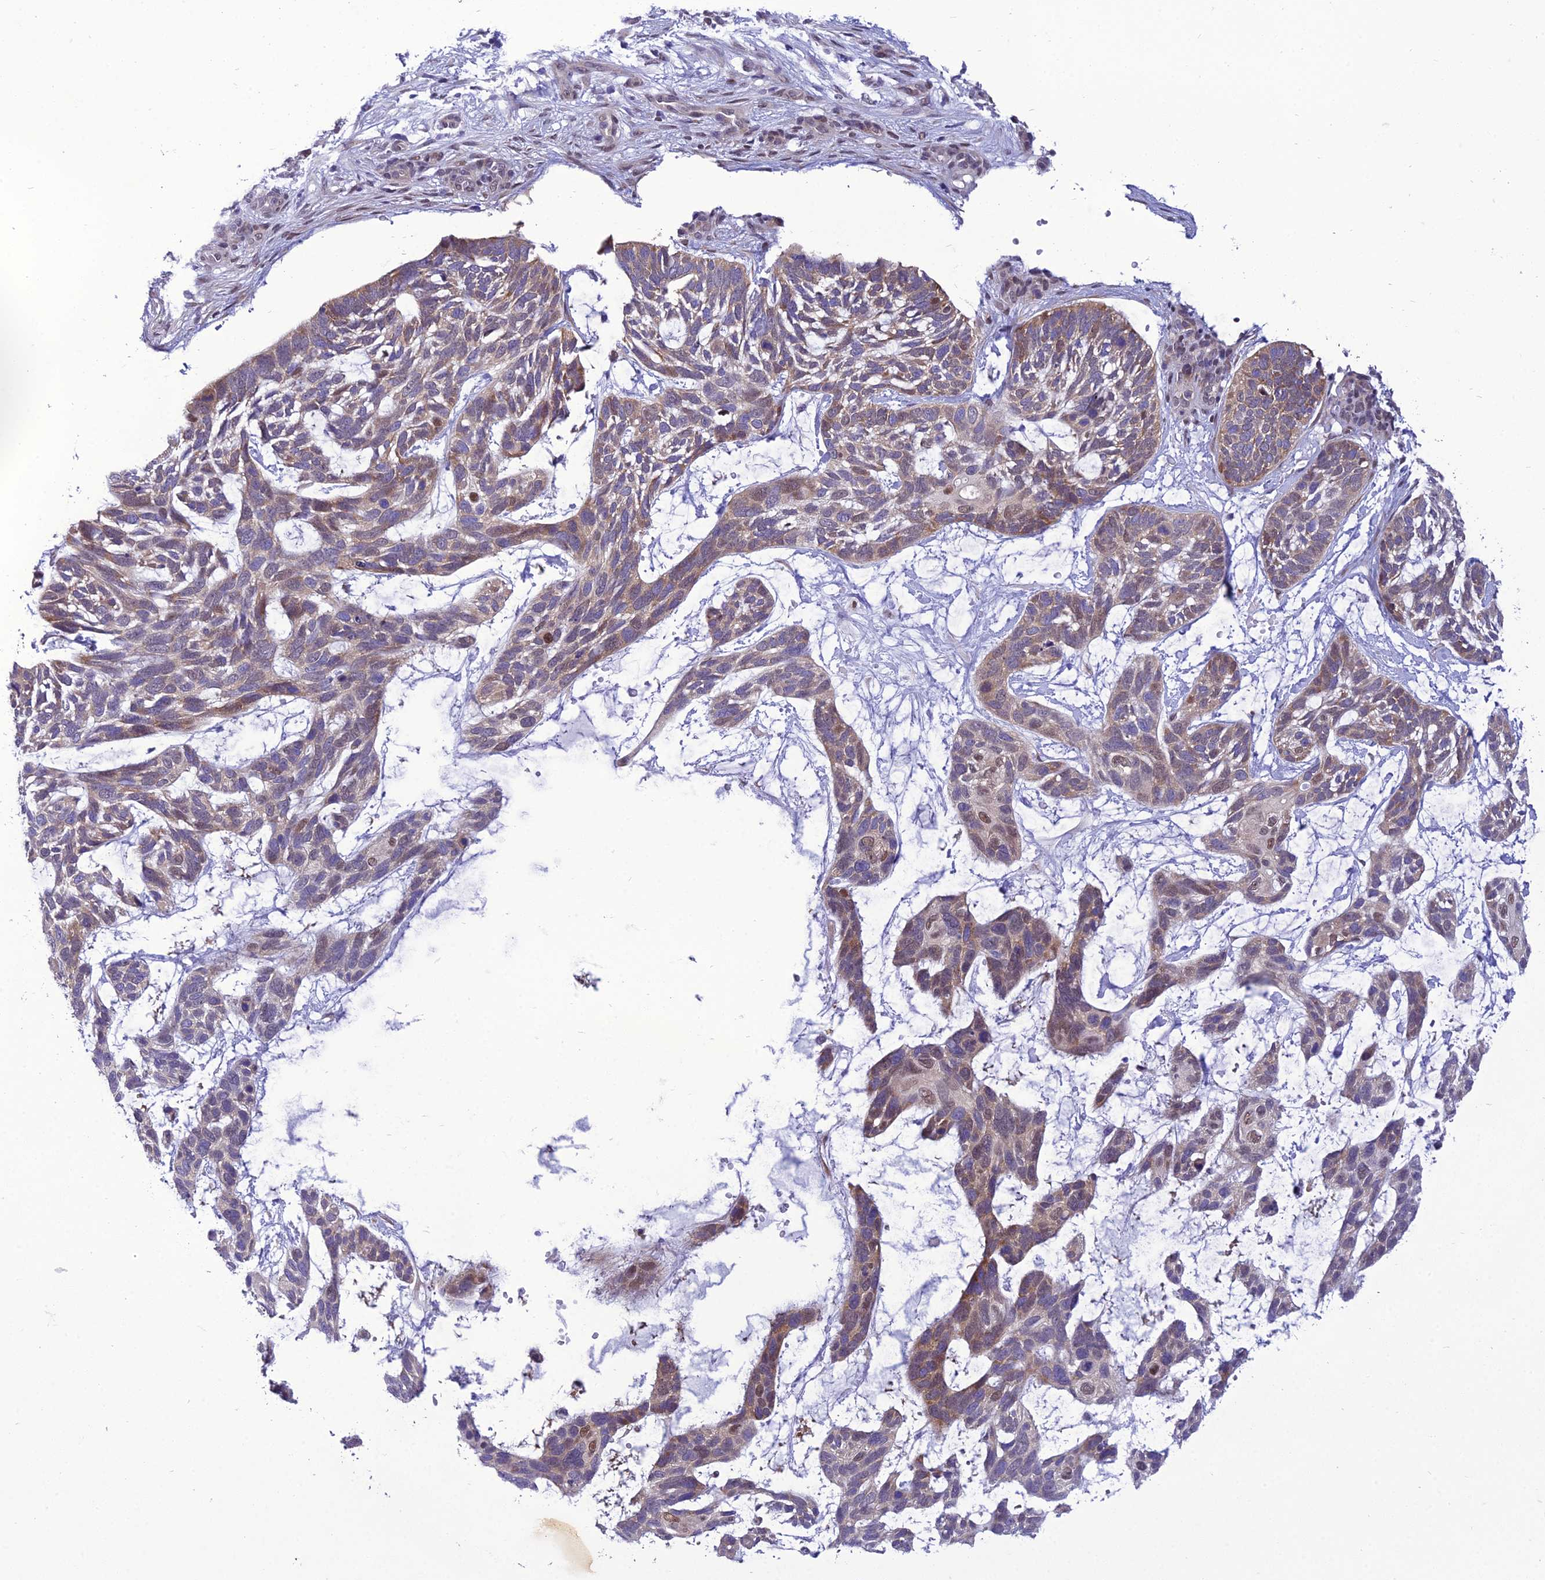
{"staining": {"intensity": "moderate", "quantity": "25%-75%", "location": "cytoplasmic/membranous"}, "tissue": "skin cancer", "cell_type": "Tumor cells", "image_type": "cancer", "snomed": [{"axis": "morphology", "description": "Basal cell carcinoma"}, {"axis": "topography", "description": "Skin"}], "caption": "Human skin basal cell carcinoma stained with a brown dye exhibits moderate cytoplasmic/membranous positive positivity in approximately 25%-75% of tumor cells.", "gene": "GAB4", "patient": {"sex": "male", "age": 88}}